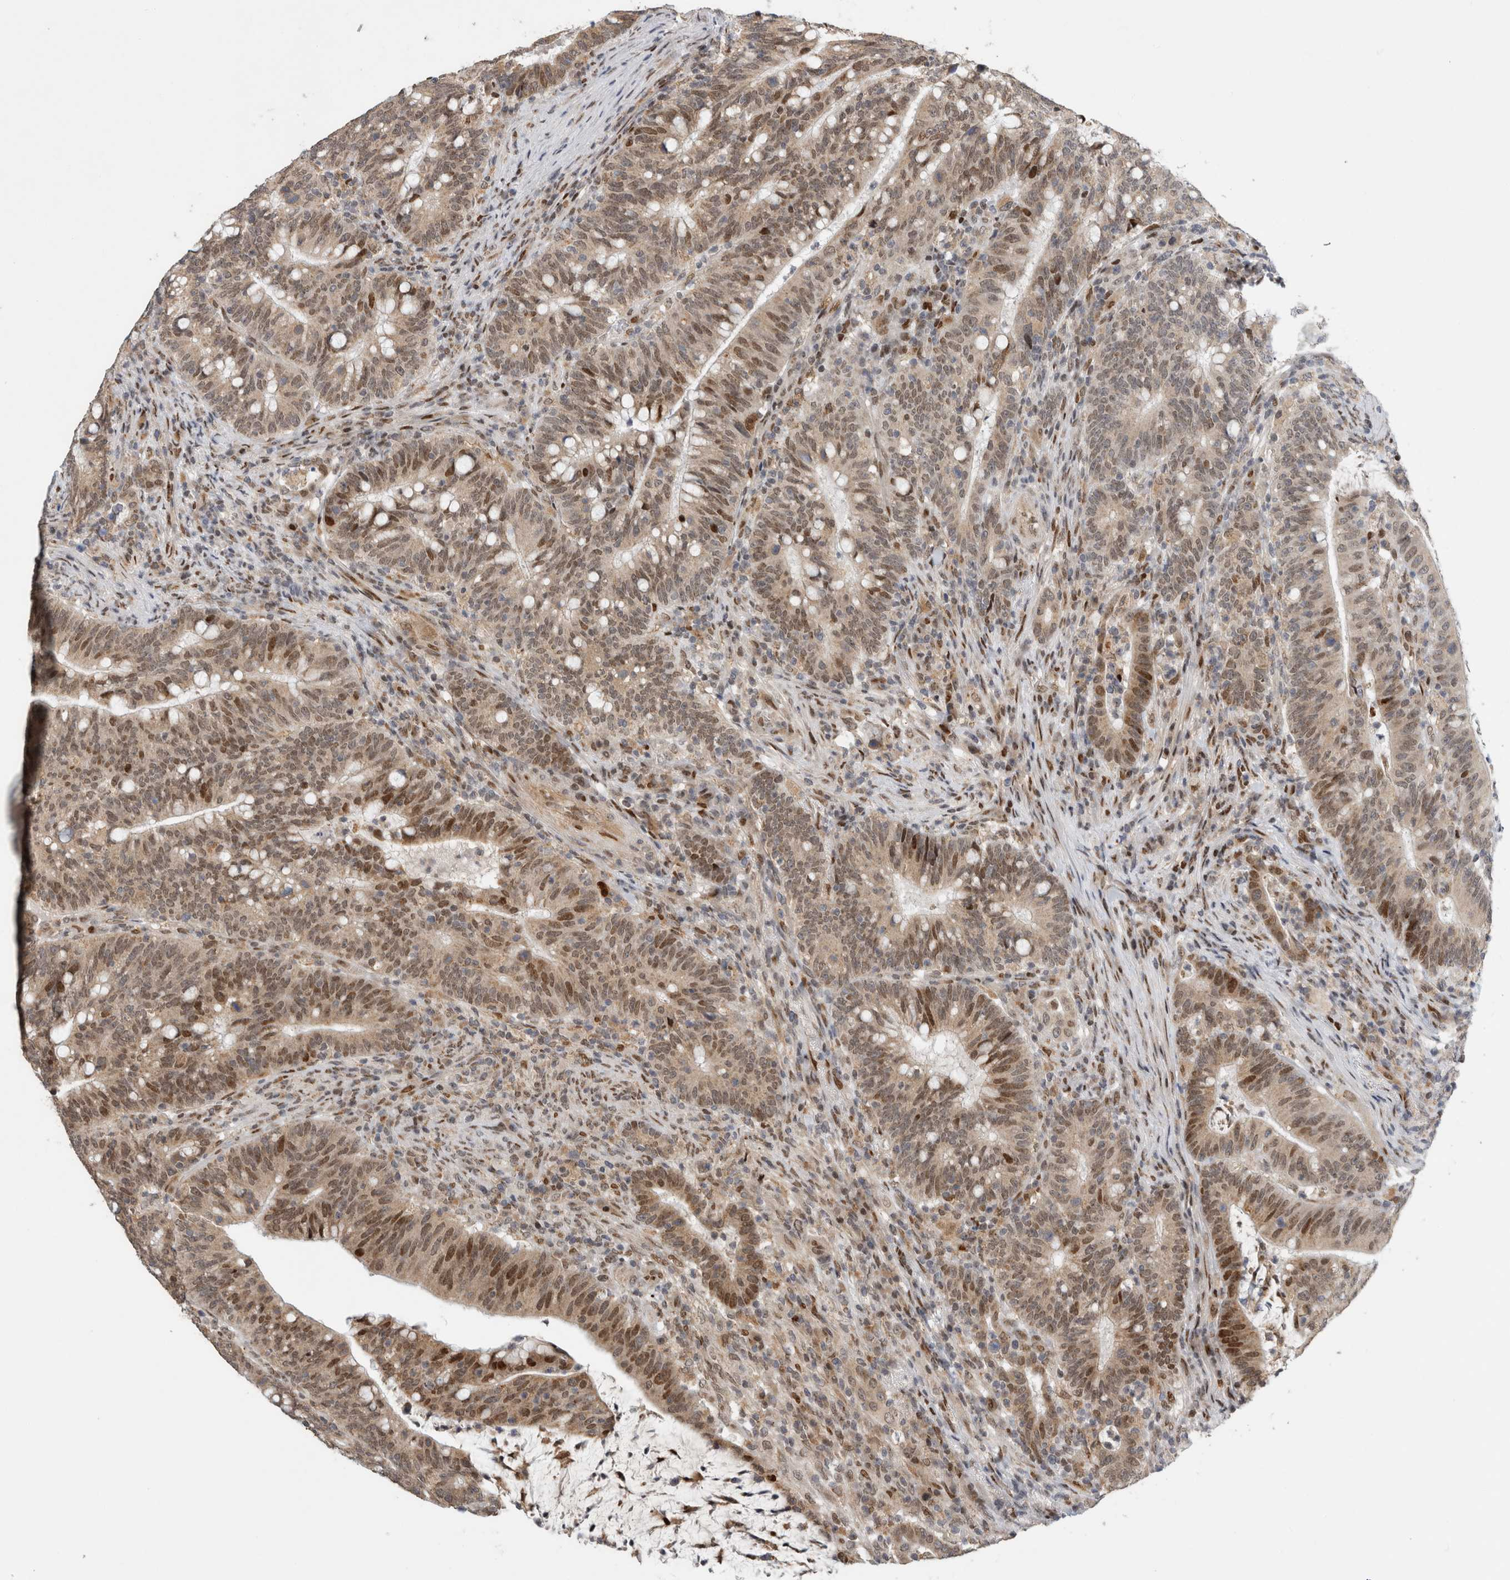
{"staining": {"intensity": "moderate", "quantity": ">75%", "location": "nuclear"}, "tissue": "colorectal cancer", "cell_type": "Tumor cells", "image_type": "cancer", "snomed": [{"axis": "morphology", "description": "Adenocarcinoma, NOS"}, {"axis": "topography", "description": "Colon"}], "caption": "Immunohistochemical staining of colorectal cancer reveals medium levels of moderate nuclear protein positivity in about >75% of tumor cells.", "gene": "C8orf58", "patient": {"sex": "female", "age": 66}}